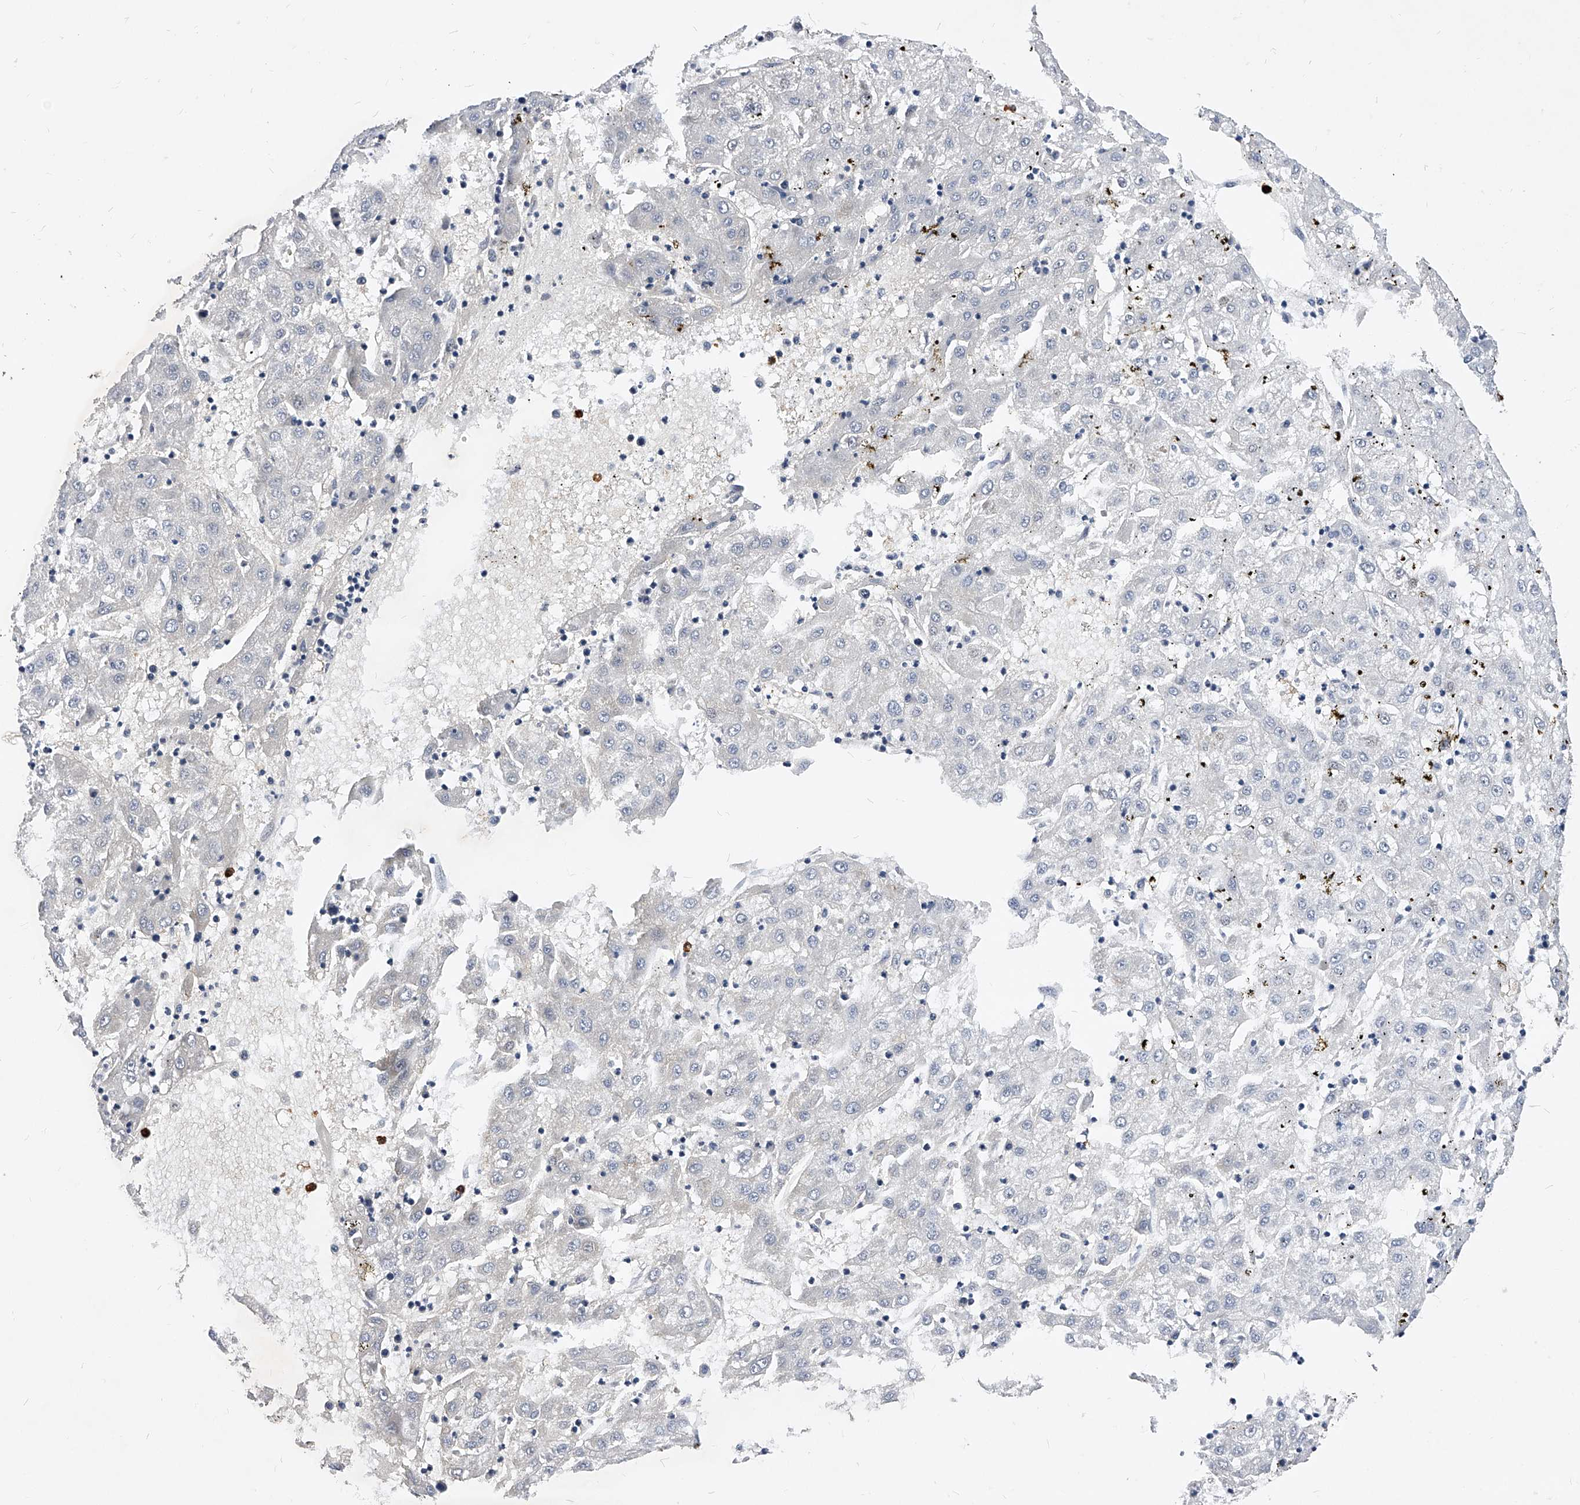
{"staining": {"intensity": "negative", "quantity": "none", "location": "none"}, "tissue": "liver cancer", "cell_type": "Tumor cells", "image_type": "cancer", "snomed": [{"axis": "morphology", "description": "Carcinoma, Hepatocellular, NOS"}, {"axis": "topography", "description": "Liver"}], "caption": "Immunohistochemistry (IHC) photomicrograph of neoplastic tissue: liver cancer stained with DAB shows no significant protein staining in tumor cells.", "gene": "TESK2", "patient": {"sex": "male", "age": 72}}